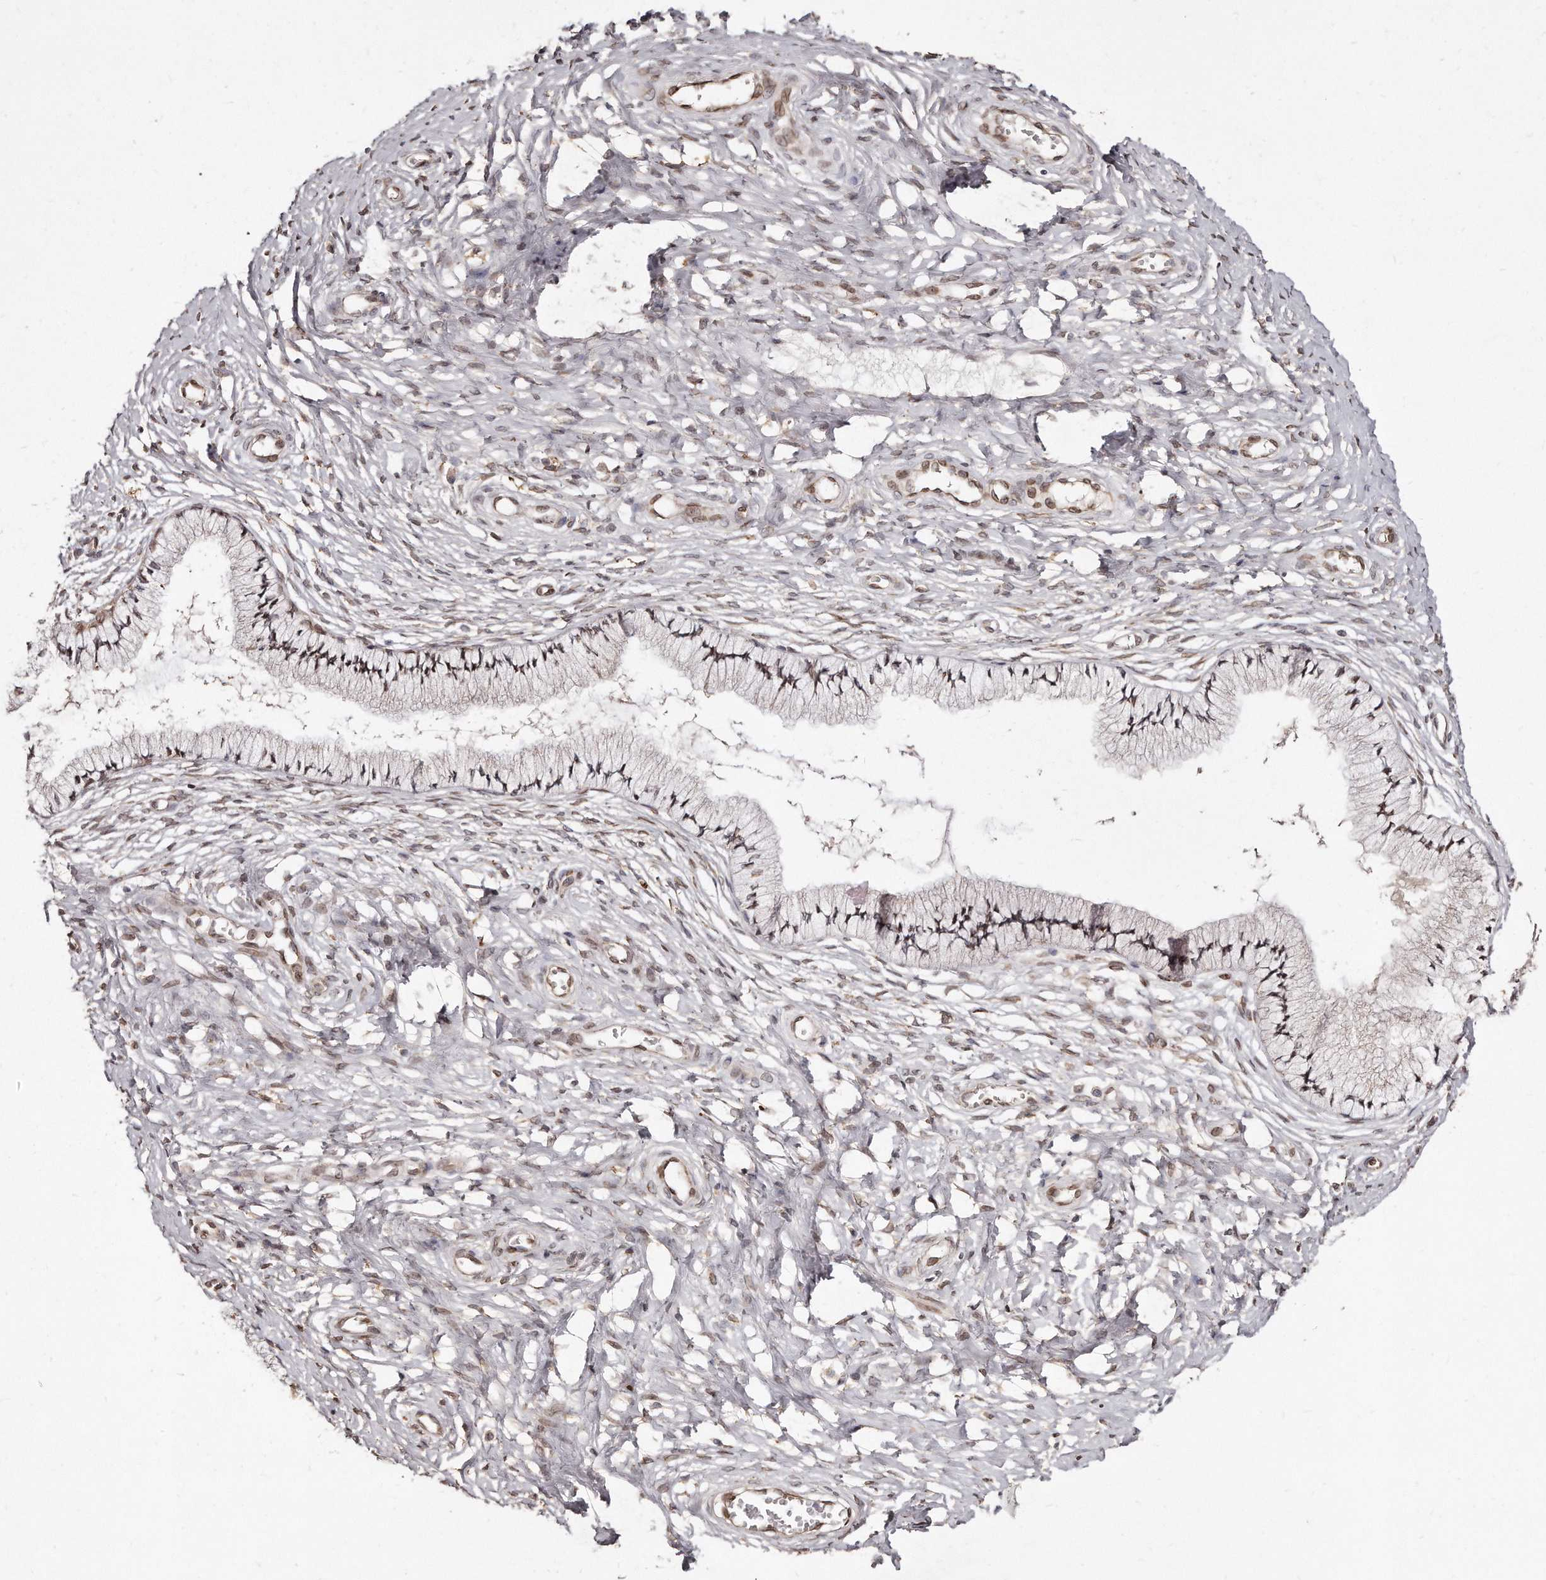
{"staining": {"intensity": "moderate", "quantity": ">75%", "location": "cytoplasmic/membranous,nuclear"}, "tissue": "cervix", "cell_type": "Glandular cells", "image_type": "normal", "snomed": [{"axis": "morphology", "description": "Normal tissue, NOS"}, {"axis": "topography", "description": "Cervix"}], "caption": "Immunohistochemical staining of unremarkable human cervix reveals medium levels of moderate cytoplasmic/membranous,nuclear positivity in approximately >75% of glandular cells.", "gene": "HASPIN", "patient": {"sex": "female", "age": 36}}